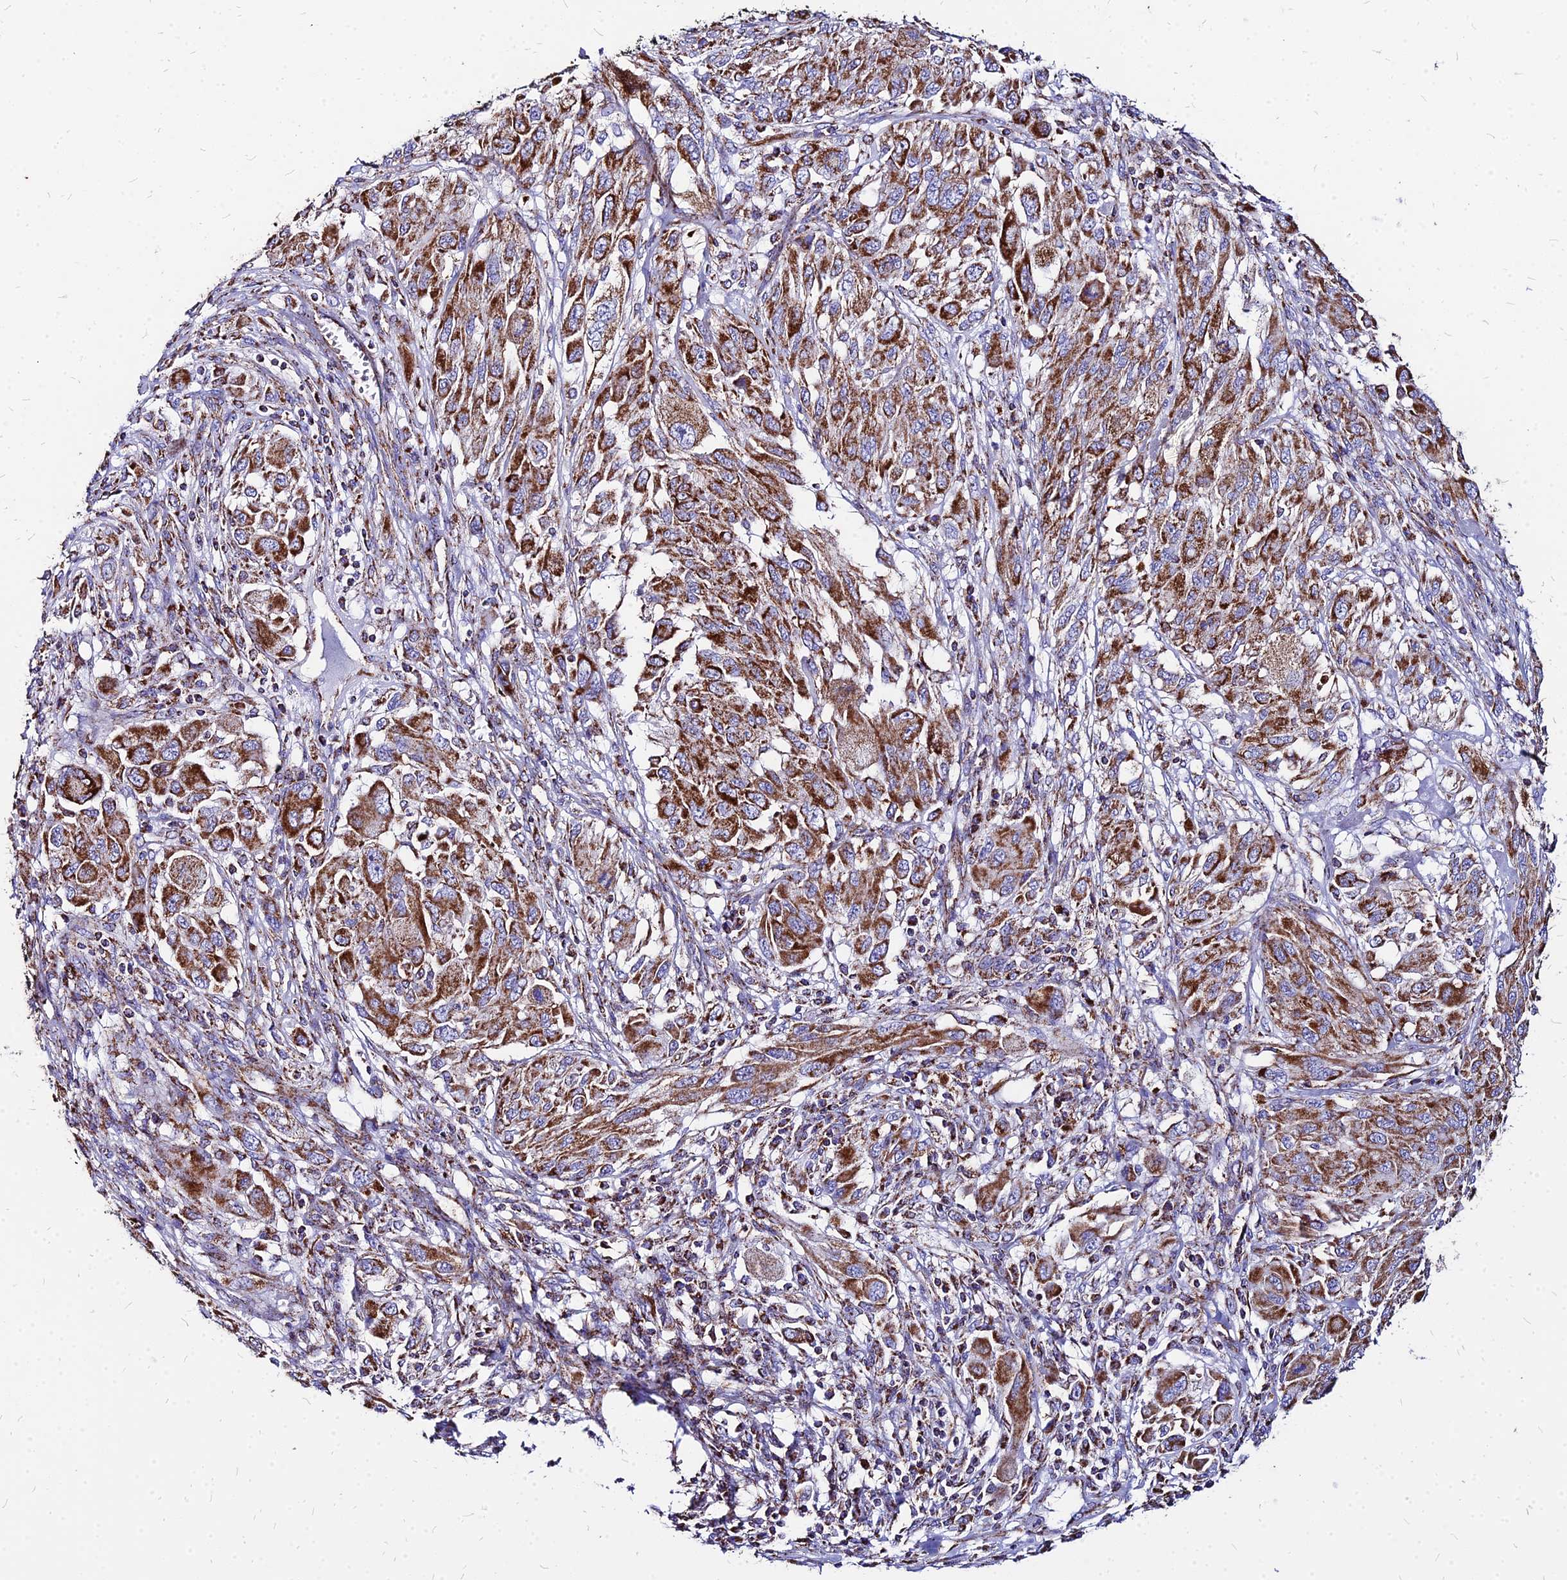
{"staining": {"intensity": "strong", "quantity": ">75%", "location": "cytoplasmic/membranous"}, "tissue": "melanoma", "cell_type": "Tumor cells", "image_type": "cancer", "snomed": [{"axis": "morphology", "description": "Malignant melanoma, NOS"}, {"axis": "topography", "description": "Skin"}], "caption": "Tumor cells display high levels of strong cytoplasmic/membranous staining in about >75% of cells in human malignant melanoma. (DAB (3,3'-diaminobenzidine) = brown stain, brightfield microscopy at high magnification).", "gene": "DLD", "patient": {"sex": "female", "age": 91}}